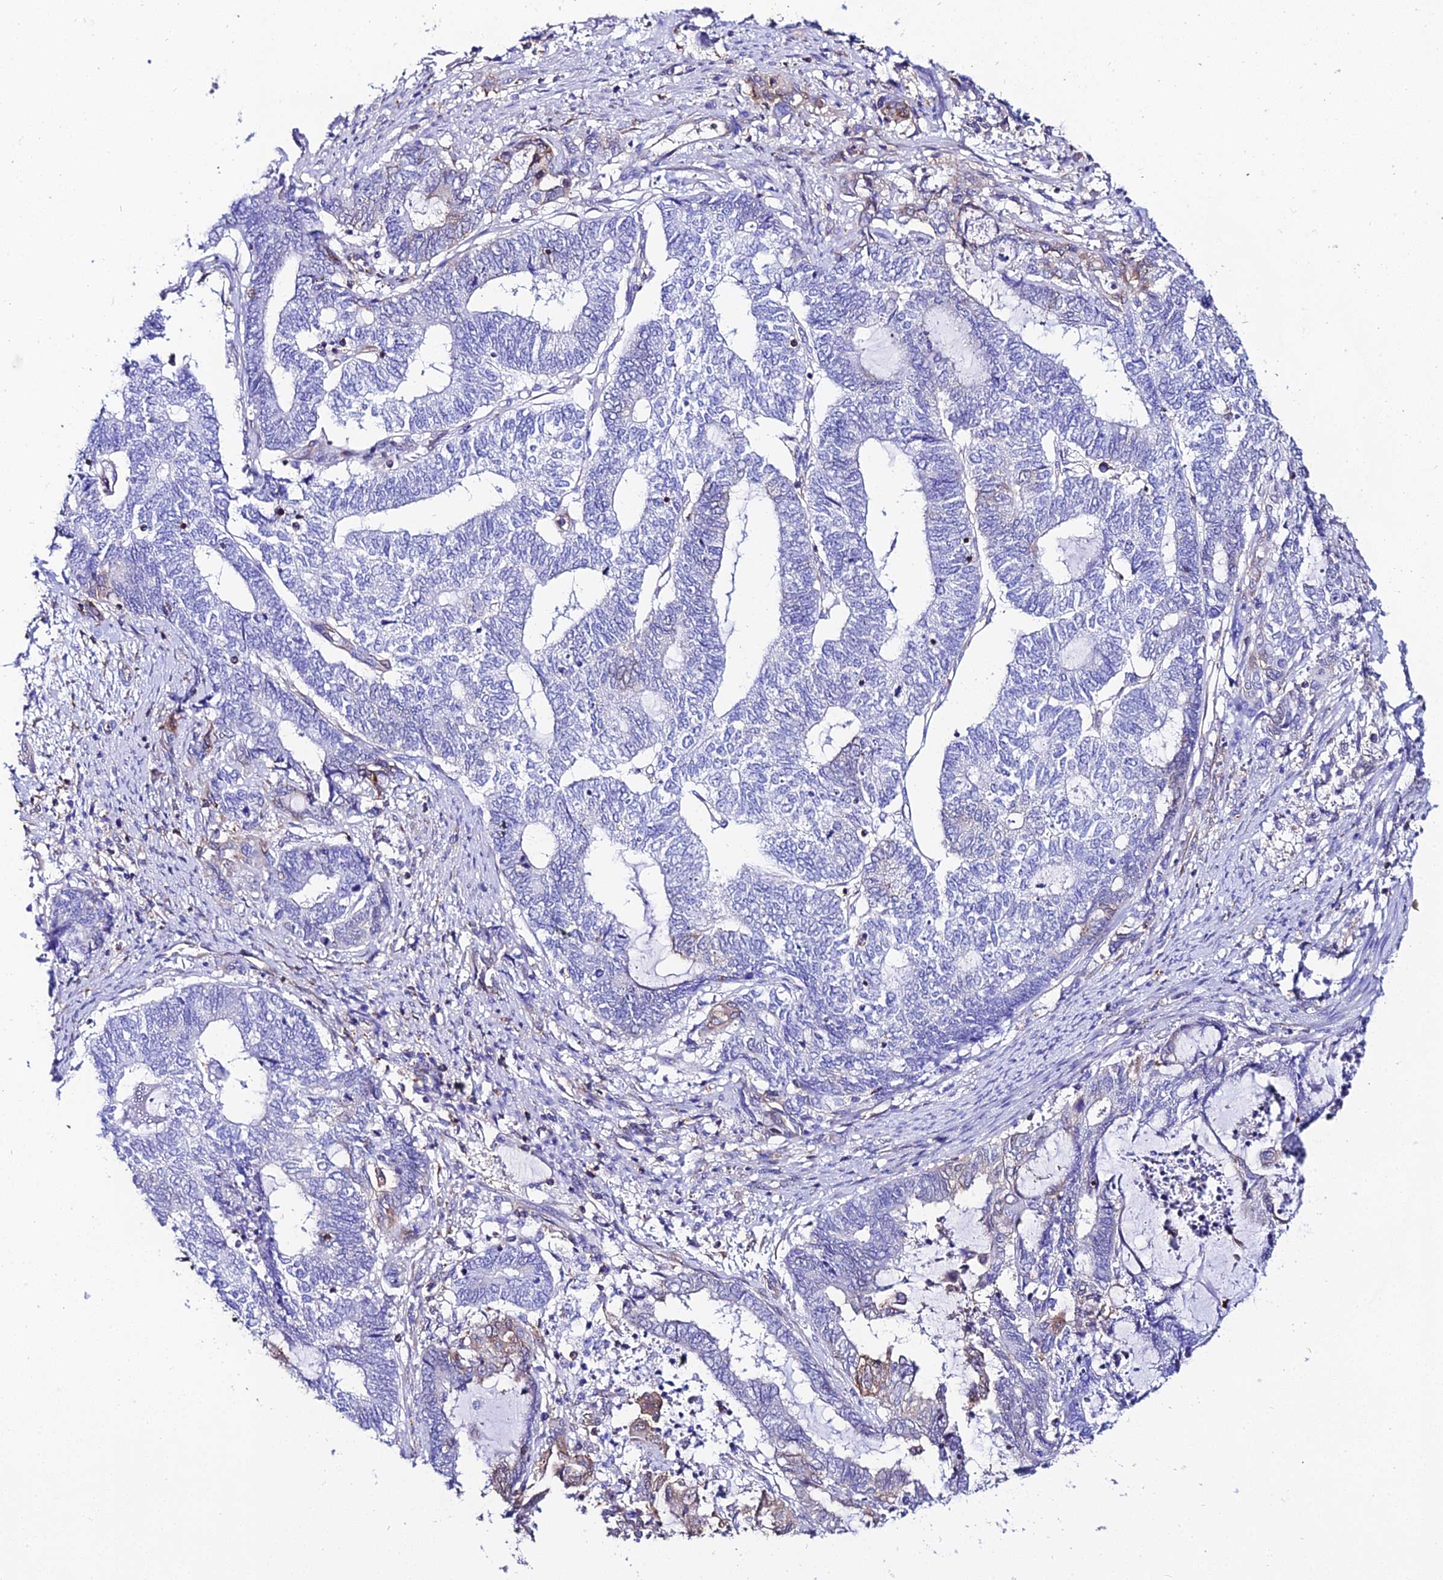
{"staining": {"intensity": "negative", "quantity": "none", "location": "none"}, "tissue": "endometrial cancer", "cell_type": "Tumor cells", "image_type": "cancer", "snomed": [{"axis": "morphology", "description": "Adenocarcinoma, NOS"}, {"axis": "topography", "description": "Uterus"}, {"axis": "topography", "description": "Endometrium"}], "caption": "Tumor cells are negative for protein expression in human endometrial cancer (adenocarcinoma). The staining is performed using DAB brown chromogen with nuclei counter-stained in using hematoxylin.", "gene": "S100A16", "patient": {"sex": "female", "age": 70}}